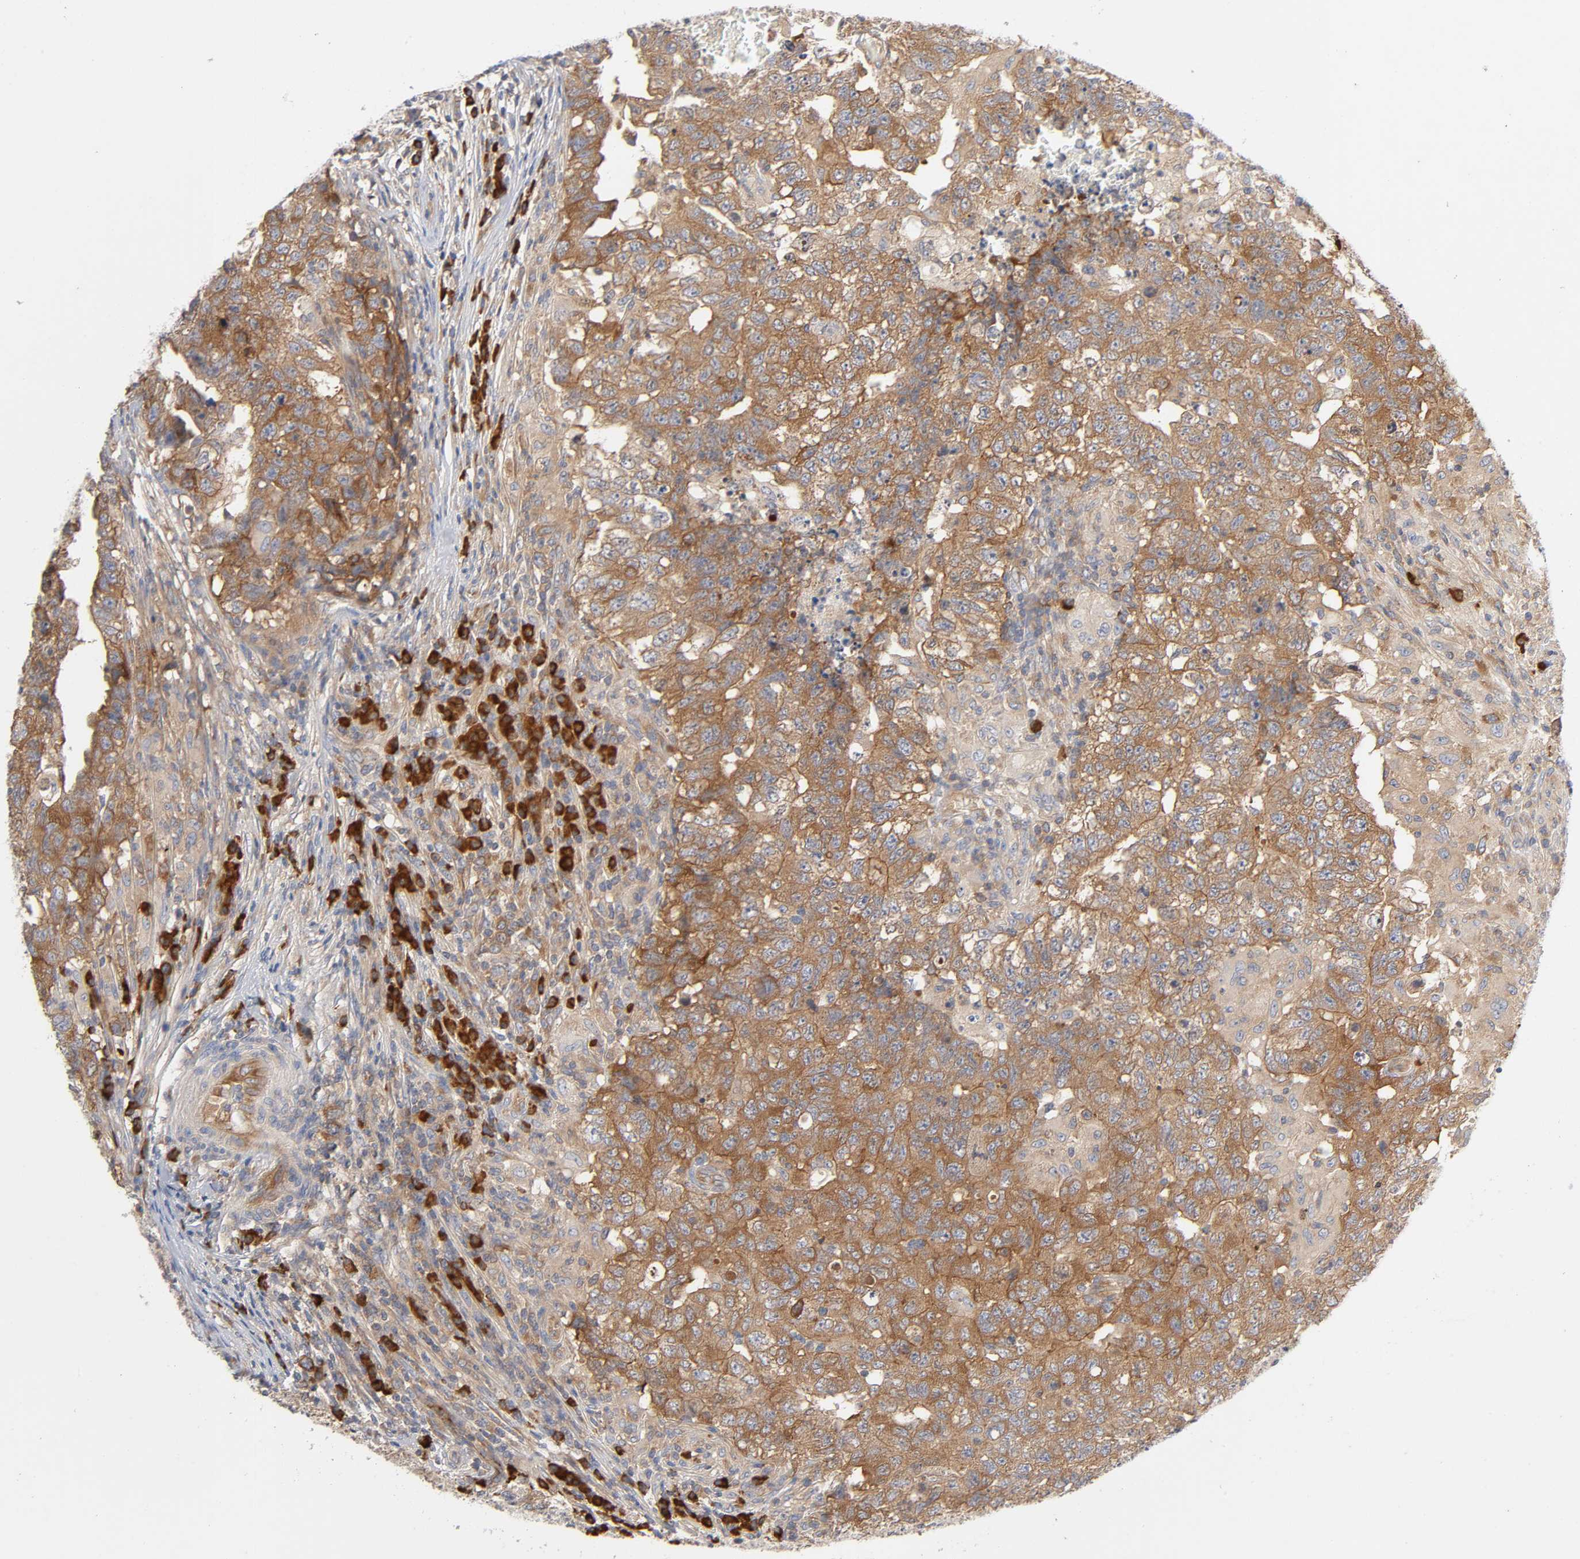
{"staining": {"intensity": "moderate", "quantity": ">75%", "location": "cytoplasmic/membranous"}, "tissue": "testis cancer", "cell_type": "Tumor cells", "image_type": "cancer", "snomed": [{"axis": "morphology", "description": "Carcinoma, Embryonal, NOS"}, {"axis": "topography", "description": "Testis"}], "caption": "The micrograph demonstrates staining of embryonal carcinoma (testis), revealing moderate cytoplasmic/membranous protein positivity (brown color) within tumor cells.", "gene": "SCHIP1", "patient": {"sex": "male", "age": 21}}